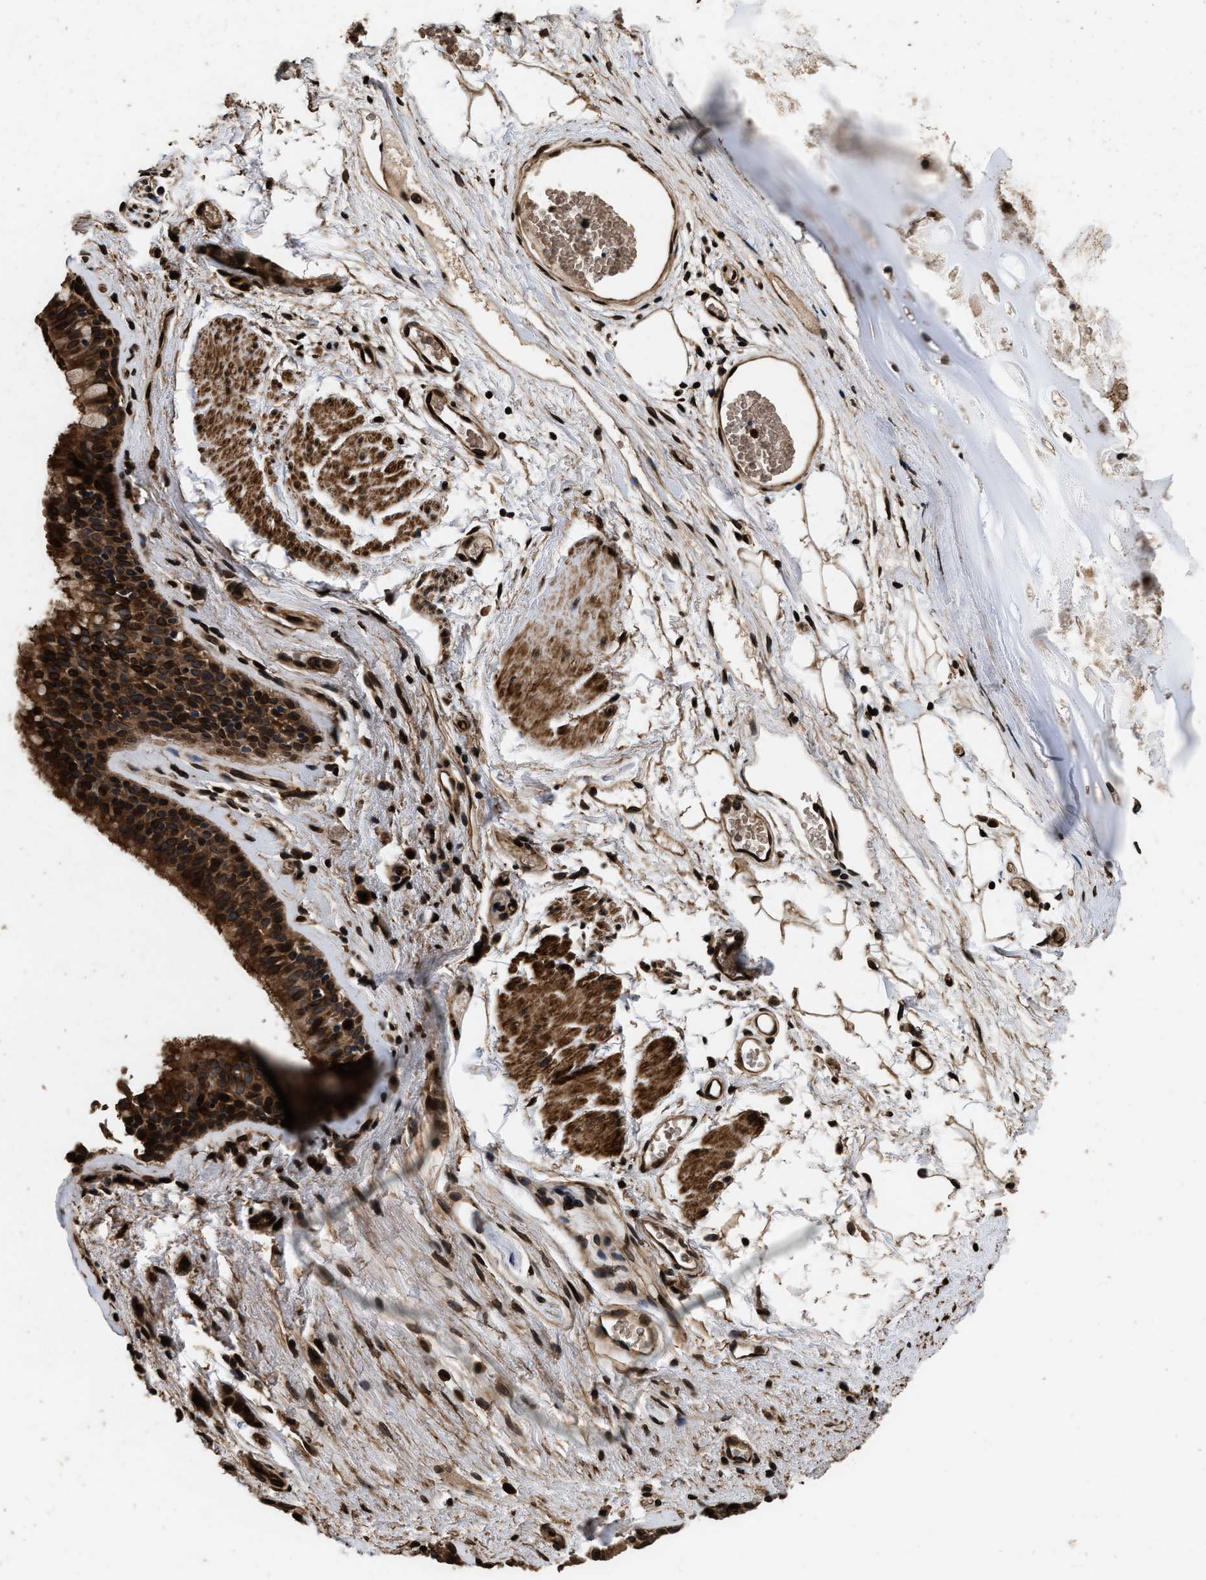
{"staining": {"intensity": "strong", "quantity": ">75%", "location": "cytoplasmic/membranous,nuclear"}, "tissue": "bronchus", "cell_type": "Respiratory epithelial cells", "image_type": "normal", "snomed": [{"axis": "morphology", "description": "Normal tissue, NOS"}, {"axis": "topography", "description": "Cartilage tissue"}, {"axis": "topography", "description": "Bronchus"}], "caption": "This photomicrograph reveals immunohistochemistry staining of normal bronchus, with high strong cytoplasmic/membranous,nuclear expression in about >75% of respiratory epithelial cells.", "gene": "ACCS", "patient": {"sex": "female", "age": 53}}